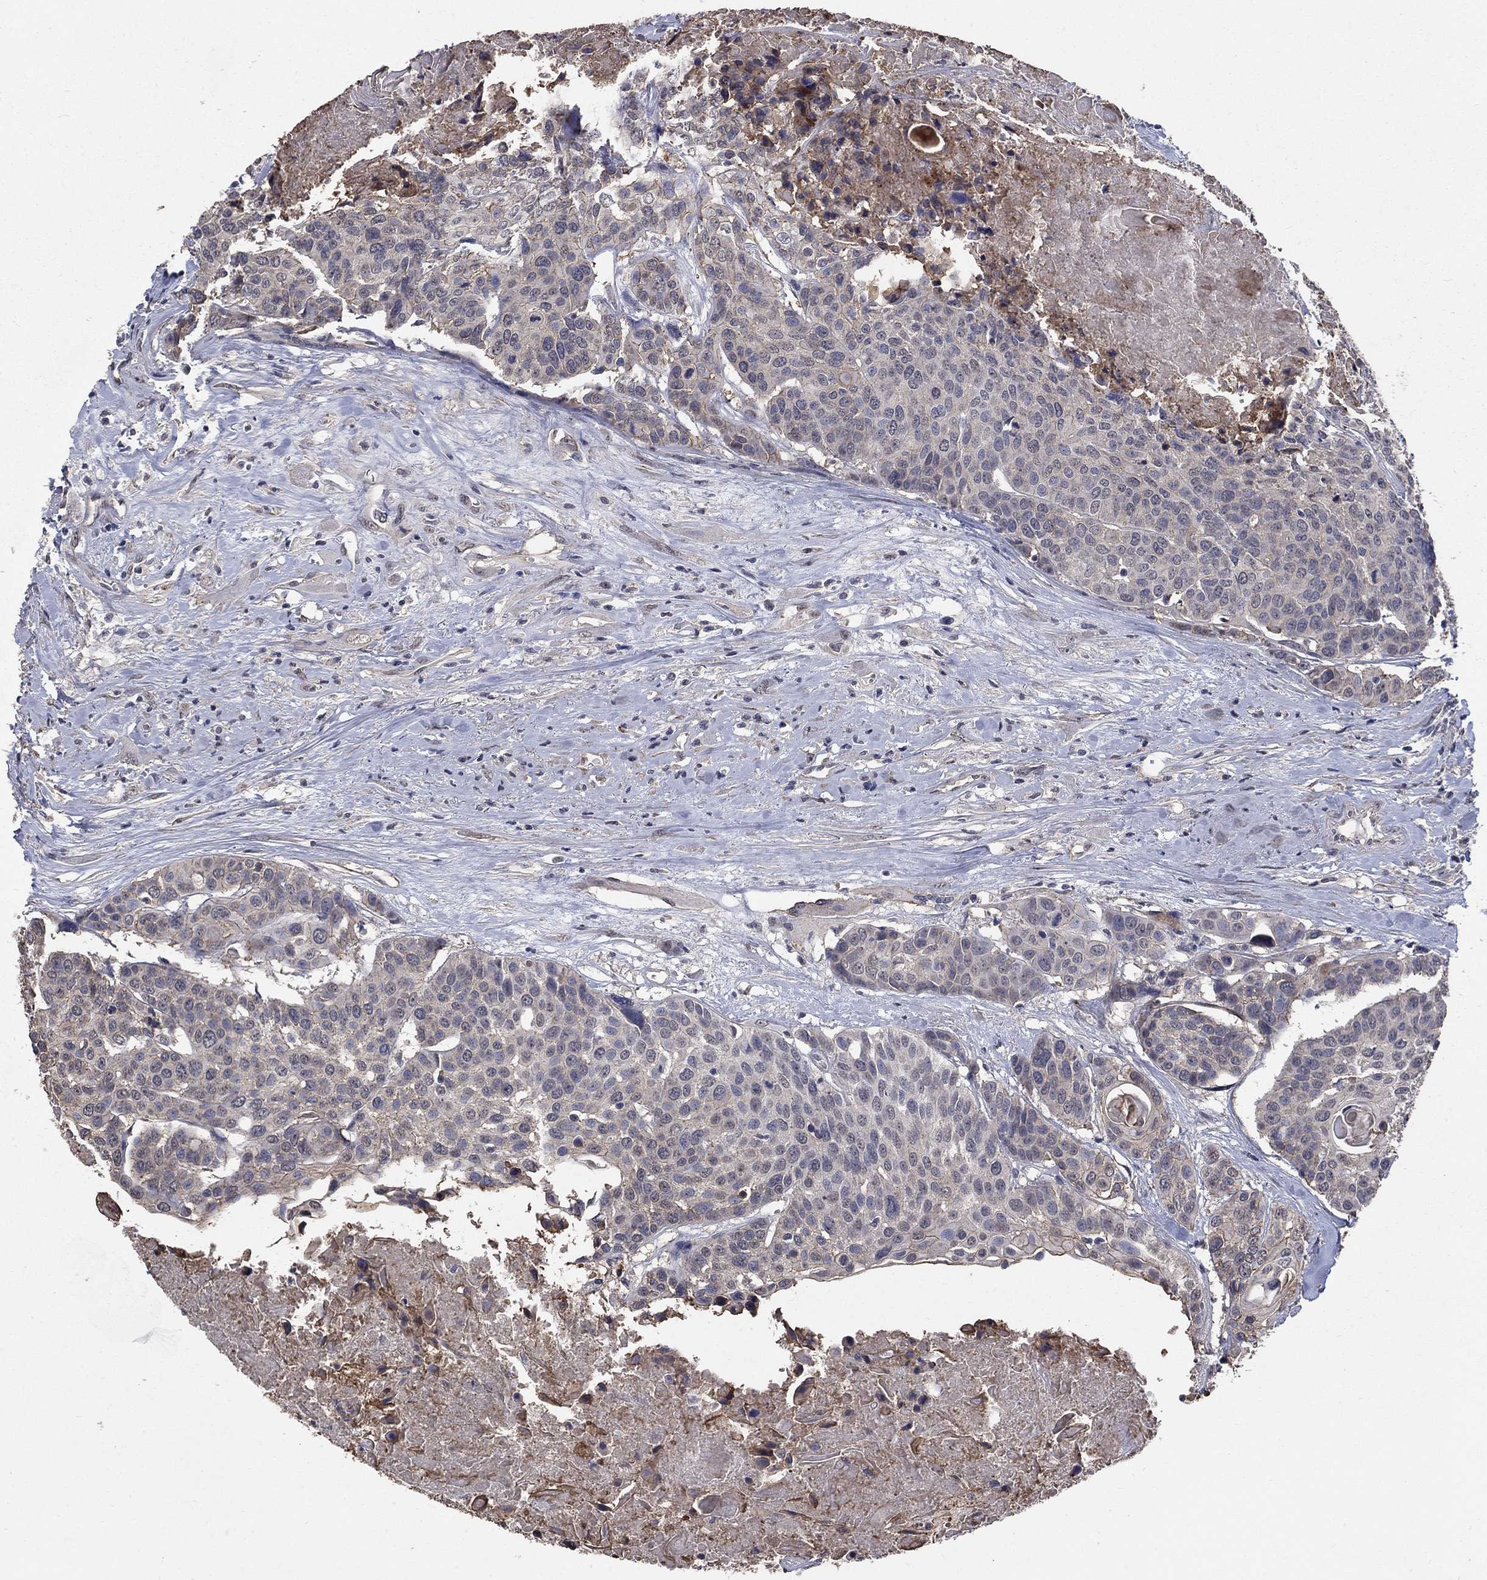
{"staining": {"intensity": "negative", "quantity": "none", "location": "none"}, "tissue": "head and neck cancer", "cell_type": "Tumor cells", "image_type": "cancer", "snomed": [{"axis": "morphology", "description": "Squamous cell carcinoma, NOS"}, {"axis": "topography", "description": "Oral tissue"}, {"axis": "topography", "description": "Head-Neck"}], "caption": "A histopathology image of squamous cell carcinoma (head and neck) stained for a protein shows no brown staining in tumor cells. (Stains: DAB (3,3'-diaminobenzidine) immunohistochemistry (IHC) with hematoxylin counter stain, Microscopy: brightfield microscopy at high magnification).", "gene": "CHST5", "patient": {"sex": "male", "age": 56}}